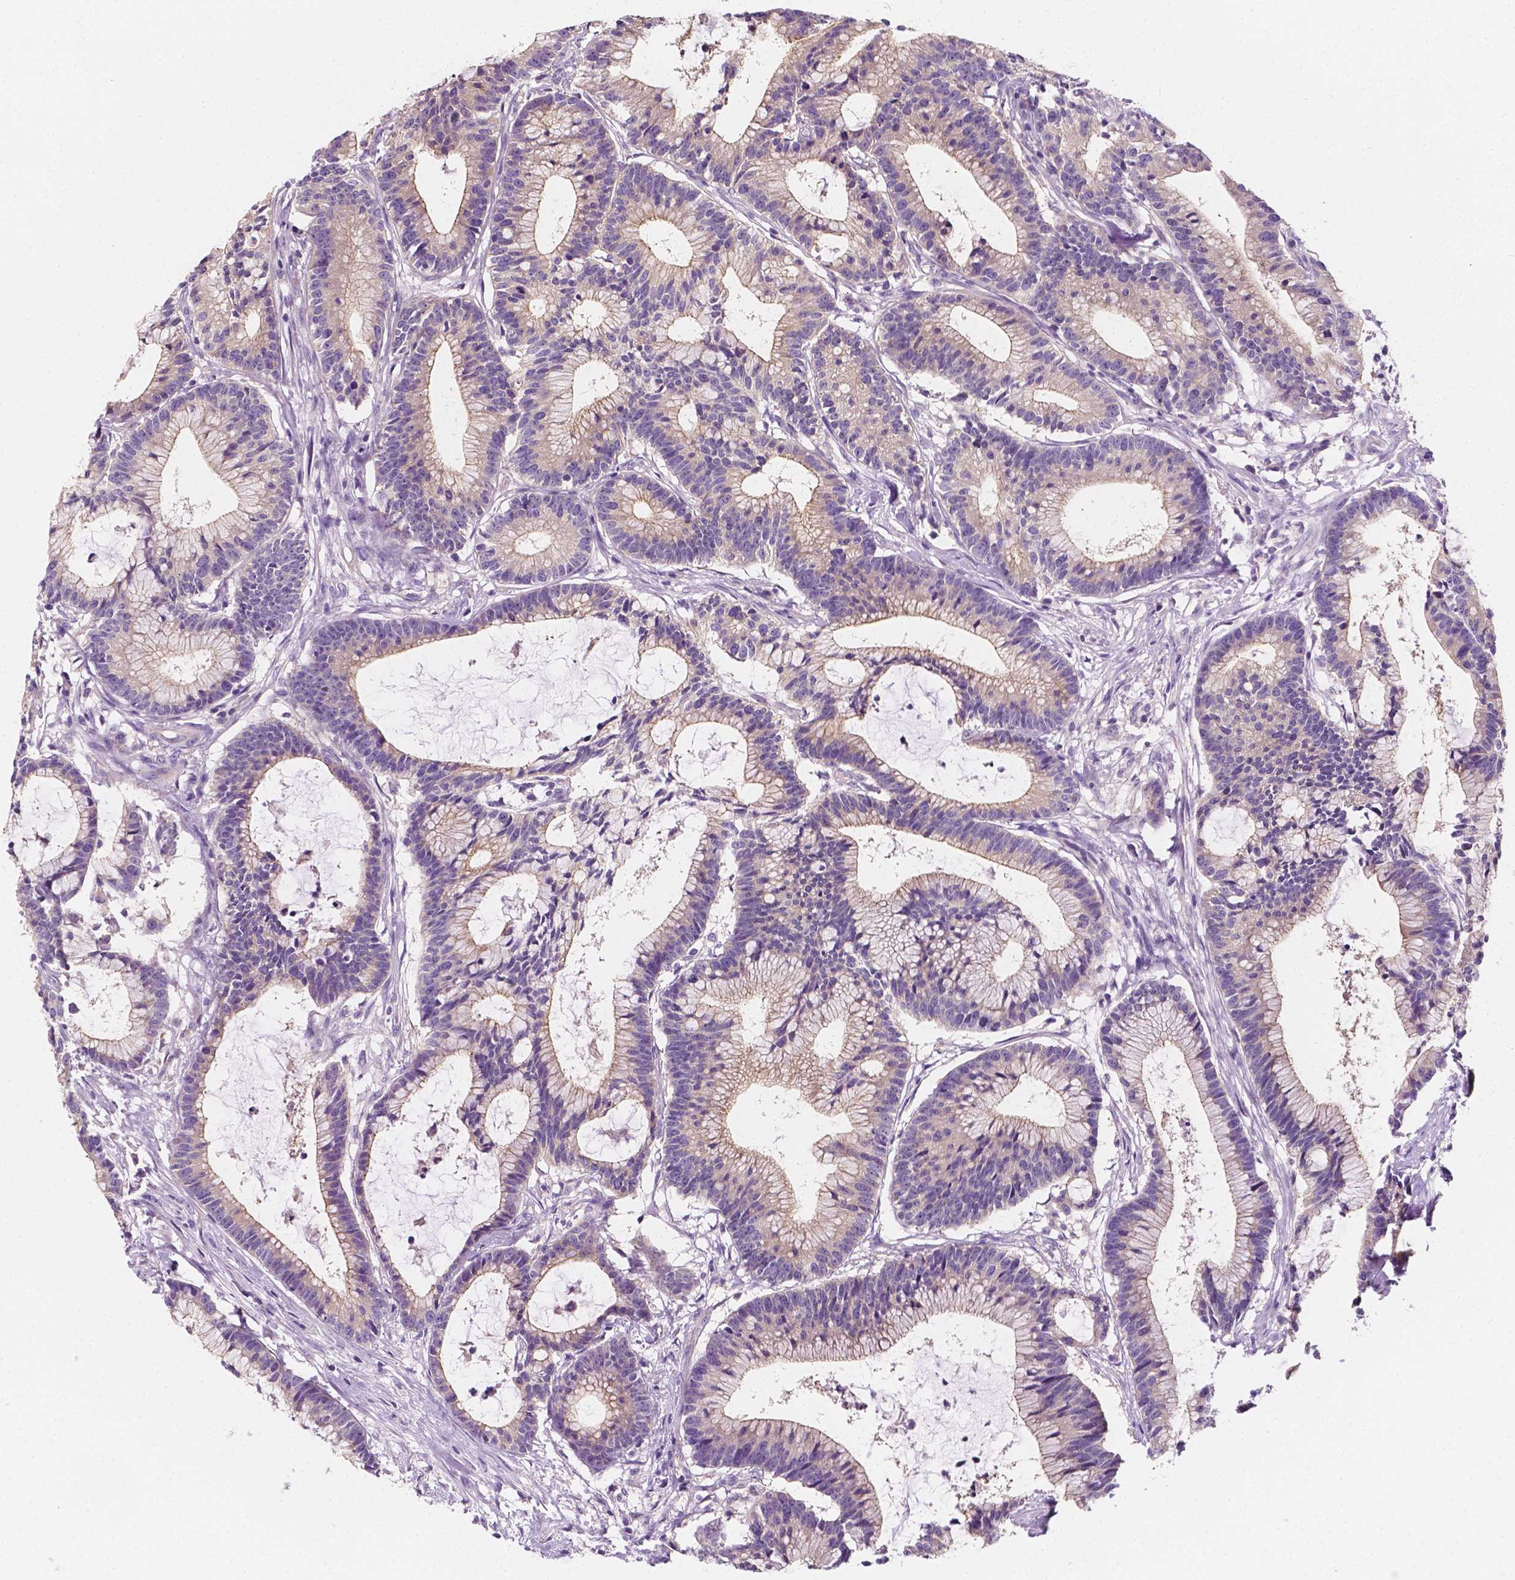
{"staining": {"intensity": "negative", "quantity": "none", "location": "none"}, "tissue": "colorectal cancer", "cell_type": "Tumor cells", "image_type": "cancer", "snomed": [{"axis": "morphology", "description": "Adenocarcinoma, NOS"}, {"axis": "topography", "description": "Colon"}], "caption": "The immunohistochemistry histopathology image has no significant staining in tumor cells of colorectal cancer tissue.", "gene": "SIRT2", "patient": {"sex": "female", "age": 78}}